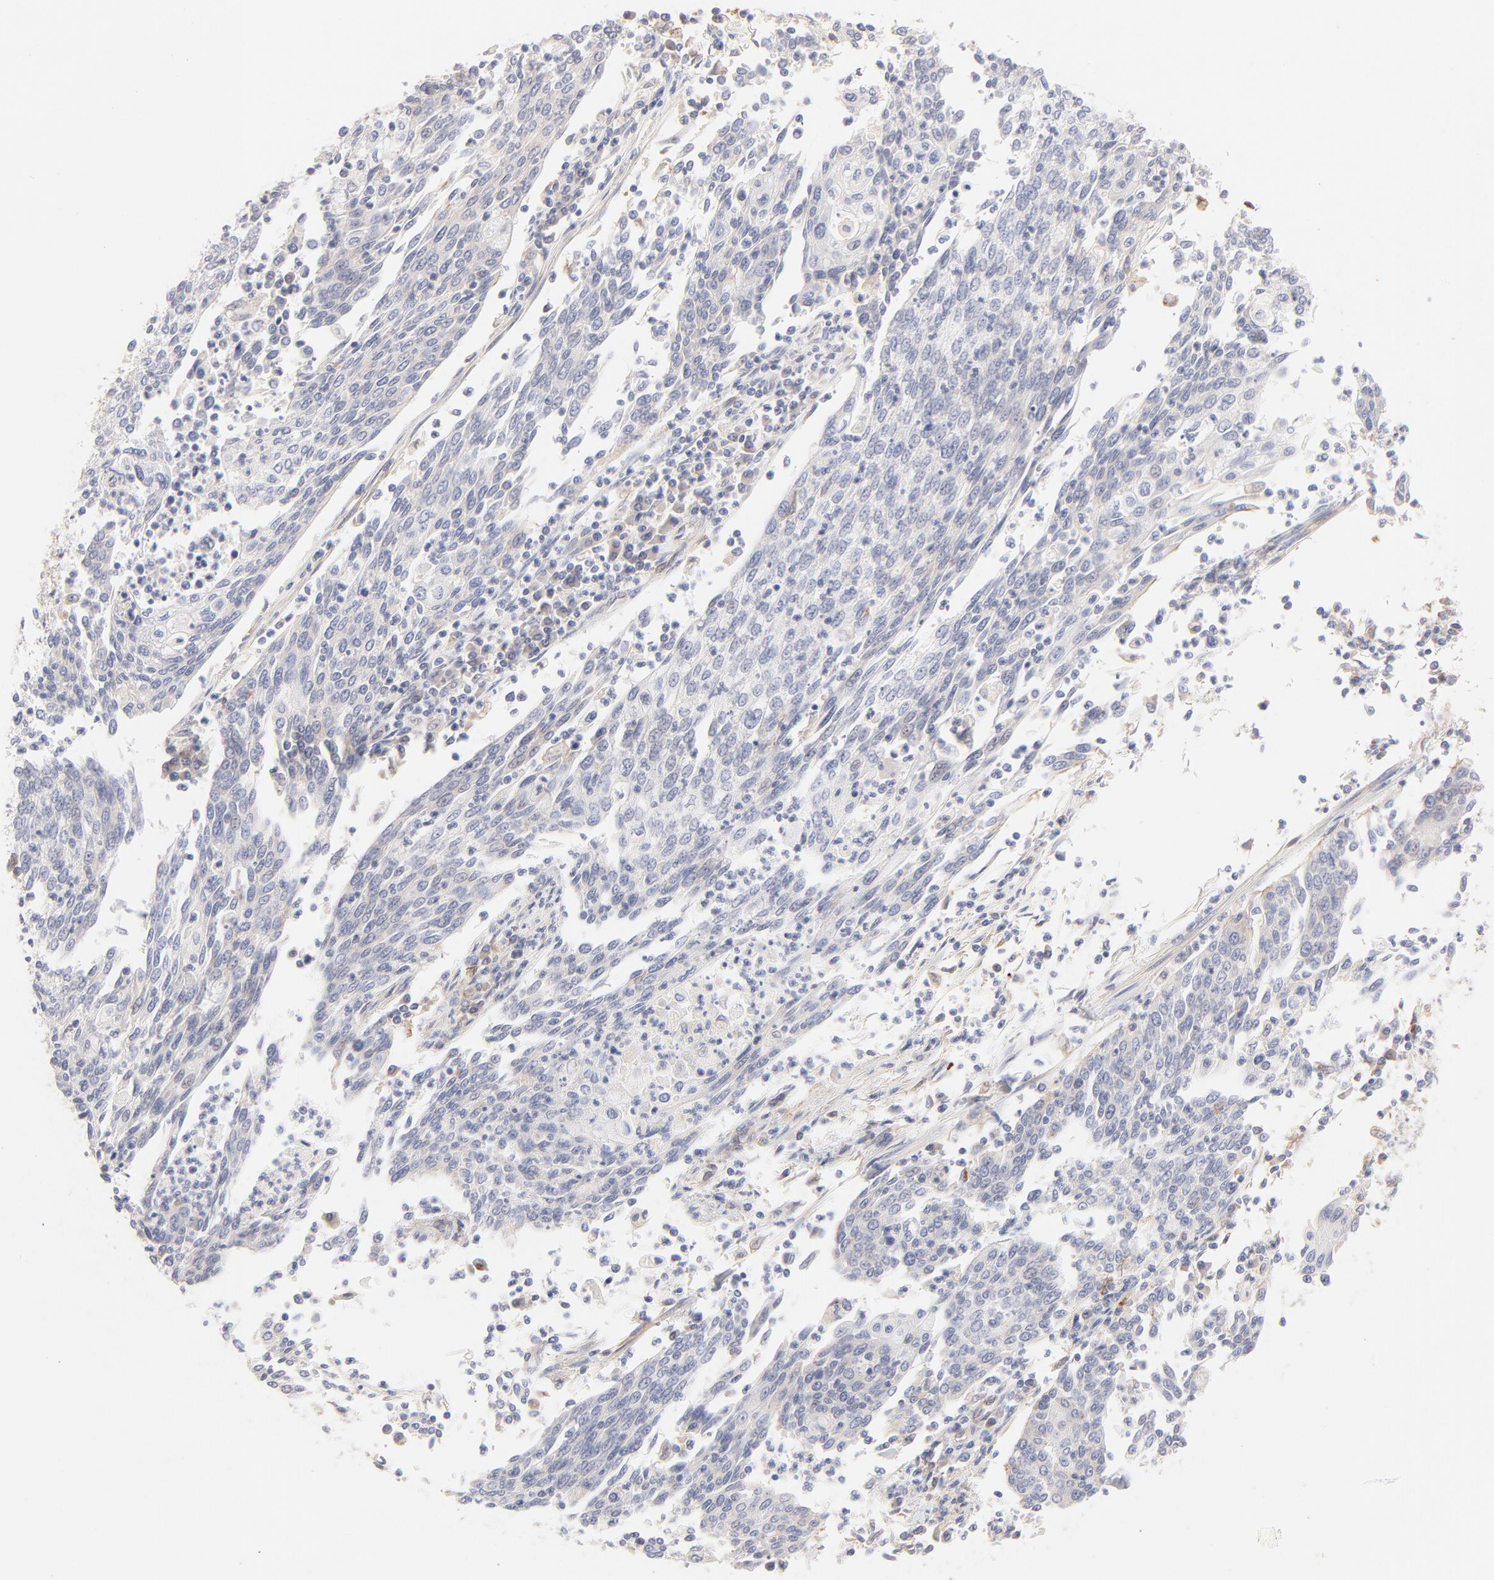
{"staining": {"intensity": "negative", "quantity": "none", "location": "none"}, "tissue": "cervical cancer", "cell_type": "Tumor cells", "image_type": "cancer", "snomed": [{"axis": "morphology", "description": "Squamous cell carcinoma, NOS"}, {"axis": "topography", "description": "Cervix"}], "caption": "Immunohistochemical staining of human cervical squamous cell carcinoma reveals no significant staining in tumor cells.", "gene": "ELF3", "patient": {"sex": "female", "age": 40}}